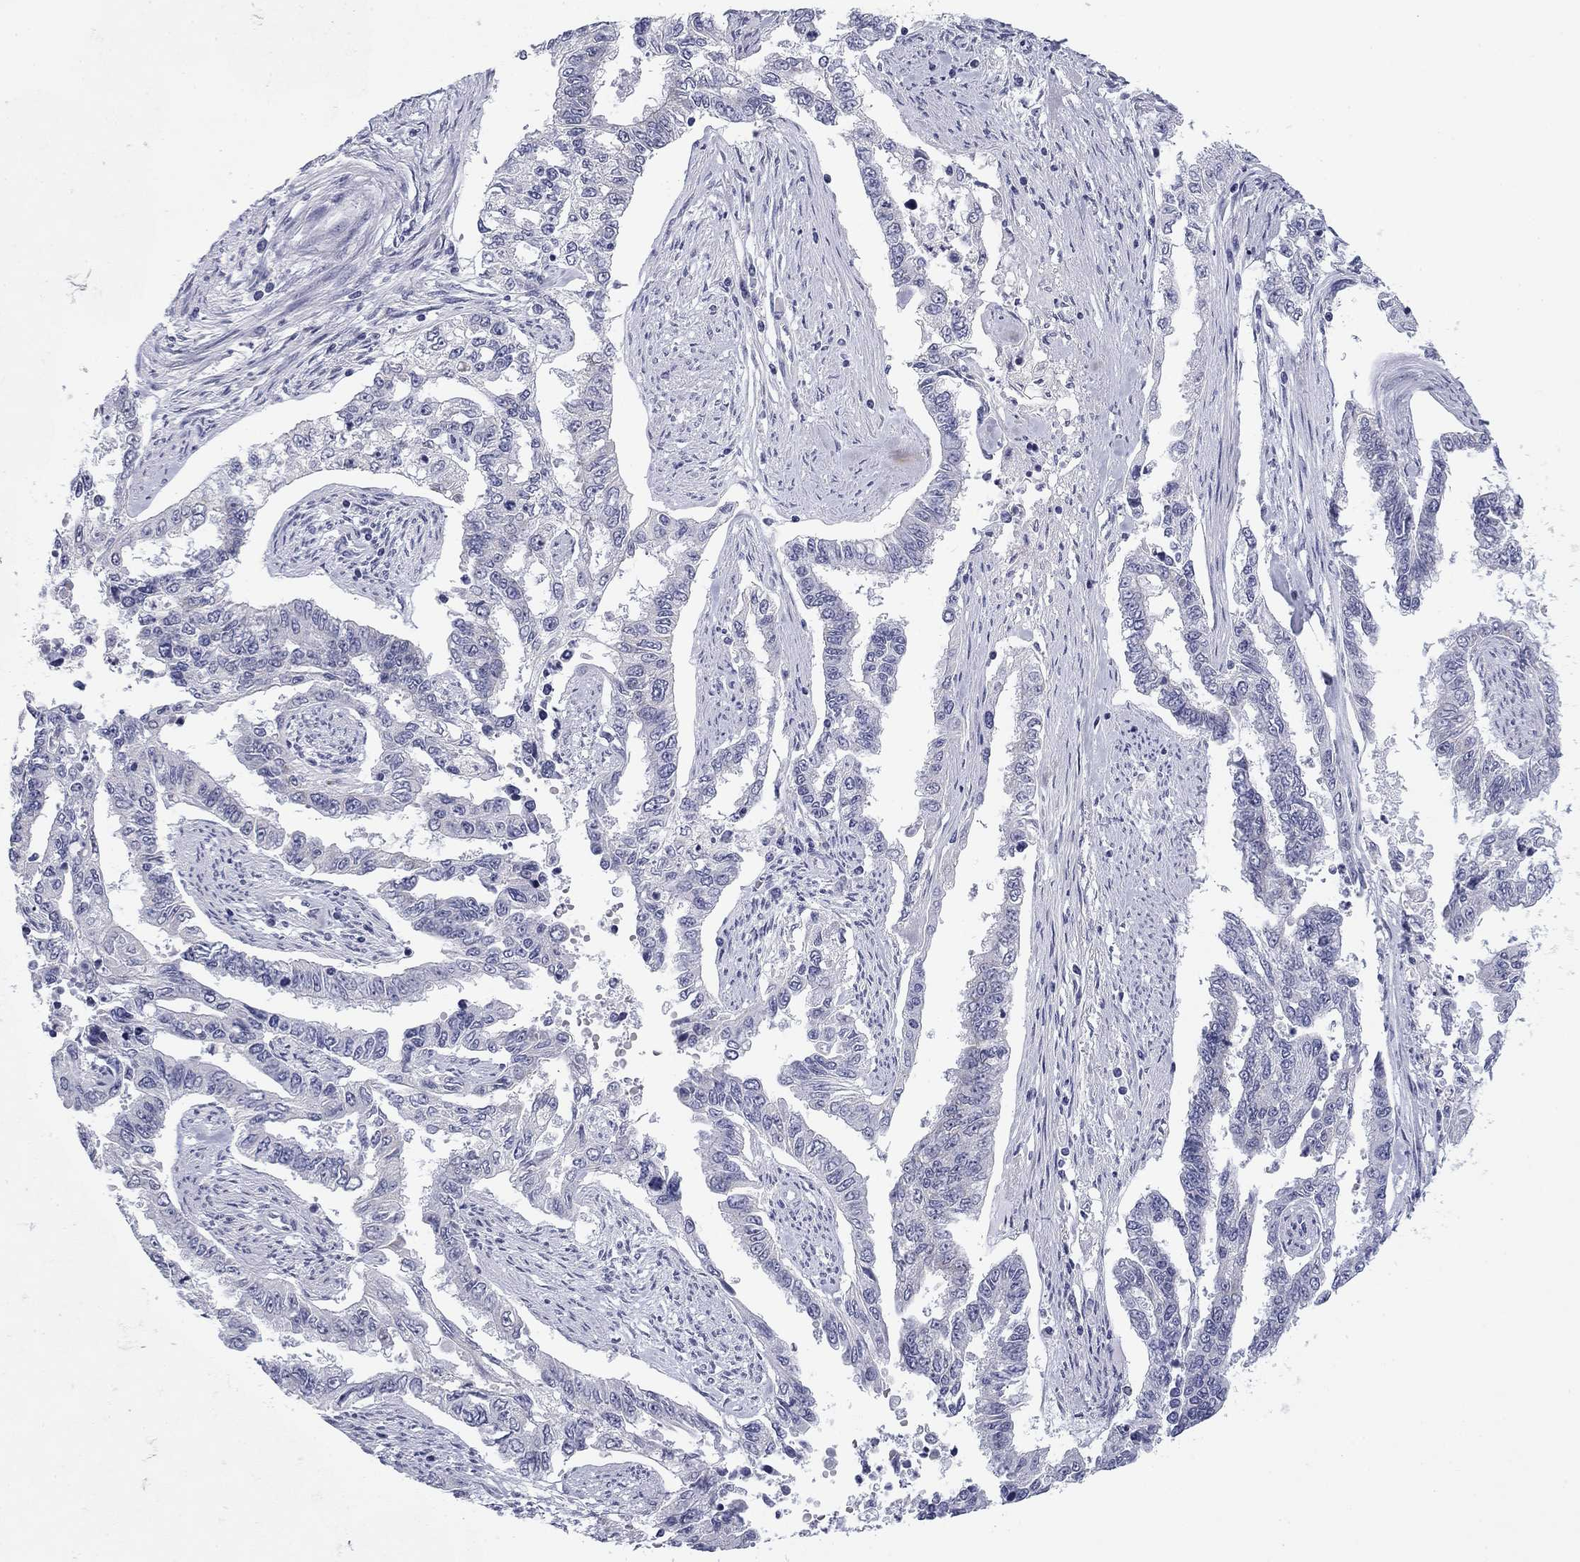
{"staining": {"intensity": "negative", "quantity": "none", "location": "none"}, "tissue": "endometrial cancer", "cell_type": "Tumor cells", "image_type": "cancer", "snomed": [{"axis": "morphology", "description": "Adenocarcinoma, NOS"}, {"axis": "topography", "description": "Uterus"}], "caption": "Adenocarcinoma (endometrial) was stained to show a protein in brown. There is no significant positivity in tumor cells.", "gene": "PRPH", "patient": {"sex": "female", "age": 59}}